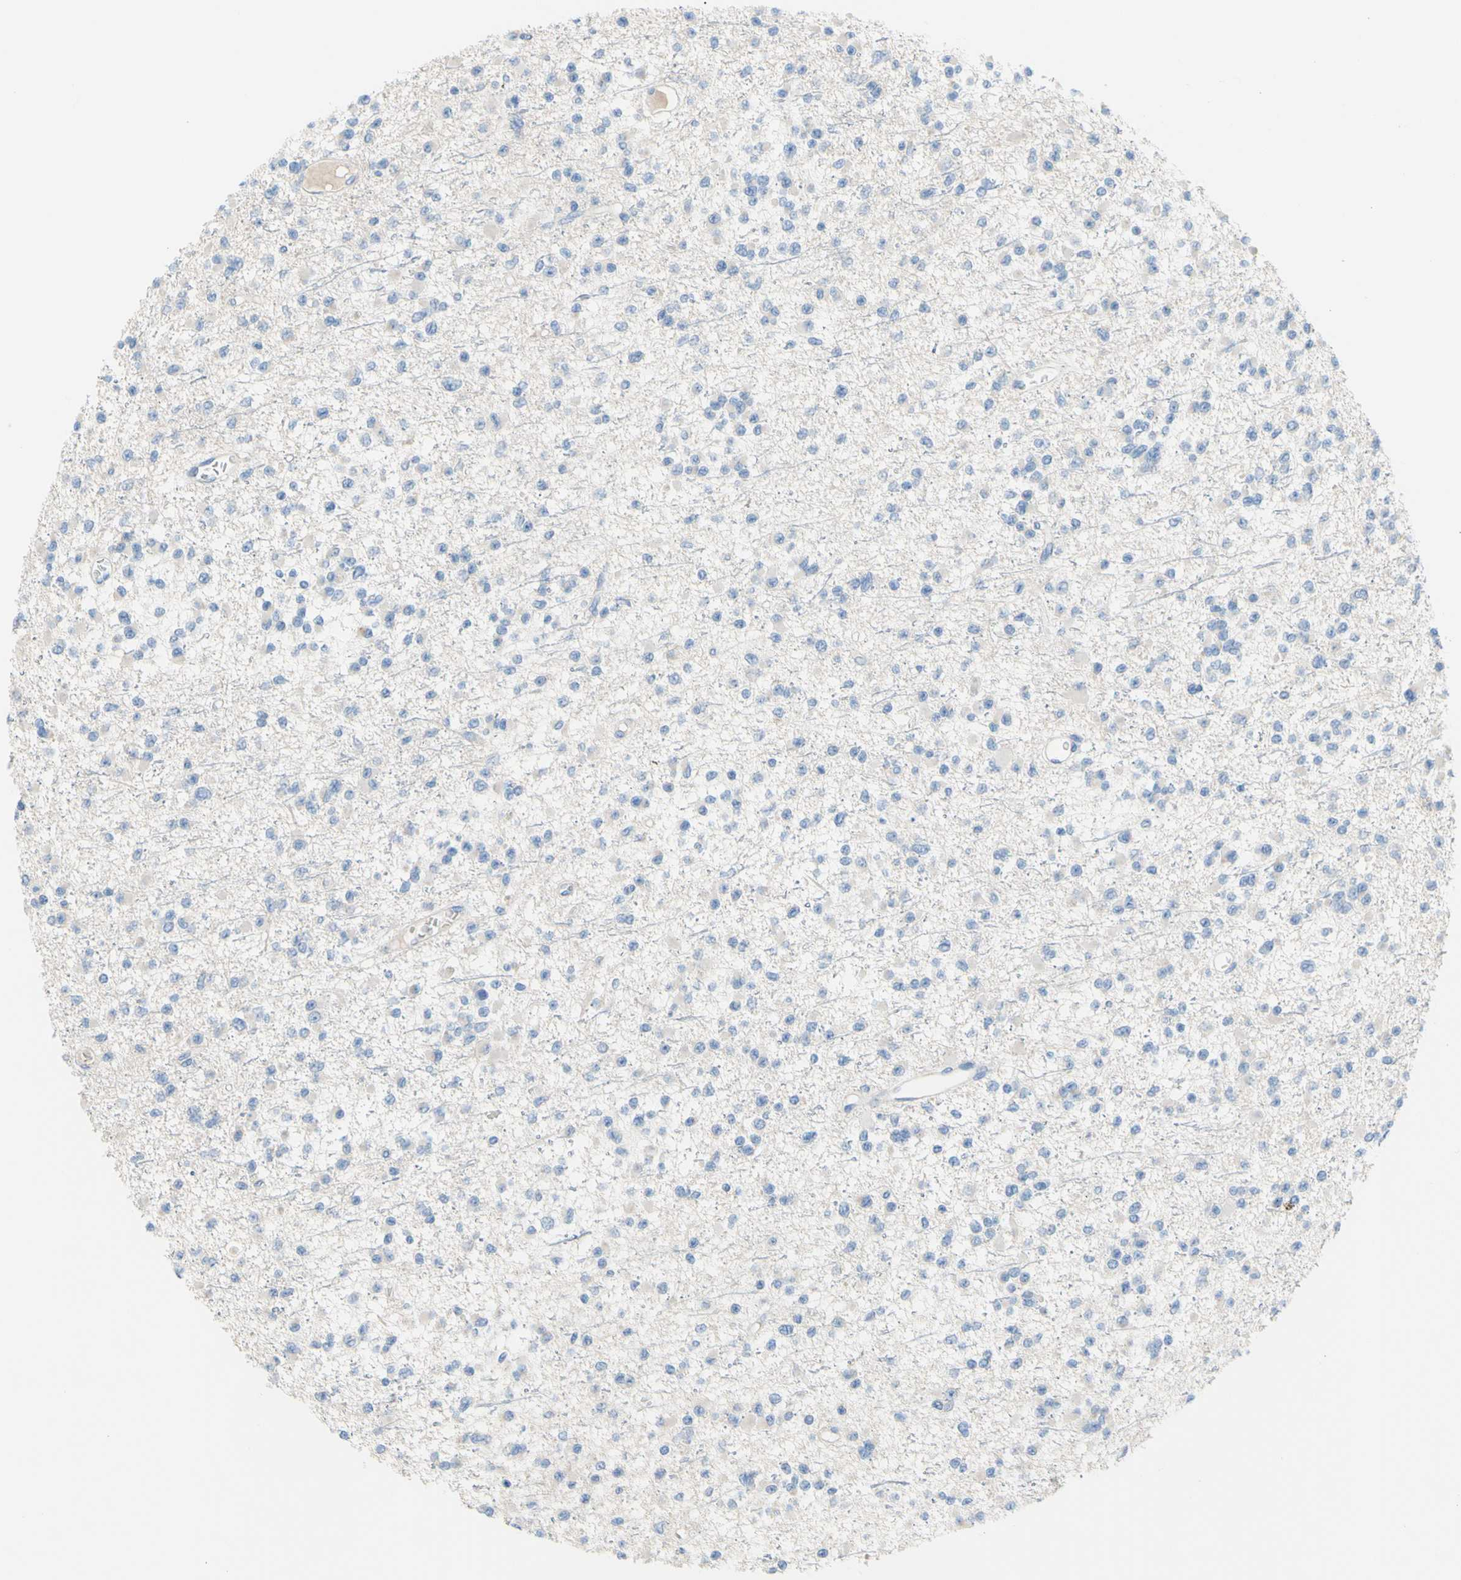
{"staining": {"intensity": "negative", "quantity": "none", "location": "none"}, "tissue": "glioma", "cell_type": "Tumor cells", "image_type": "cancer", "snomed": [{"axis": "morphology", "description": "Glioma, malignant, Low grade"}, {"axis": "topography", "description": "Brain"}], "caption": "Immunohistochemistry (IHC) micrograph of neoplastic tissue: human malignant glioma (low-grade) stained with DAB reveals no significant protein staining in tumor cells. The staining is performed using DAB (3,3'-diaminobenzidine) brown chromogen with nuclei counter-stained in using hematoxylin.", "gene": "TMEM59L", "patient": {"sex": "female", "age": 22}}